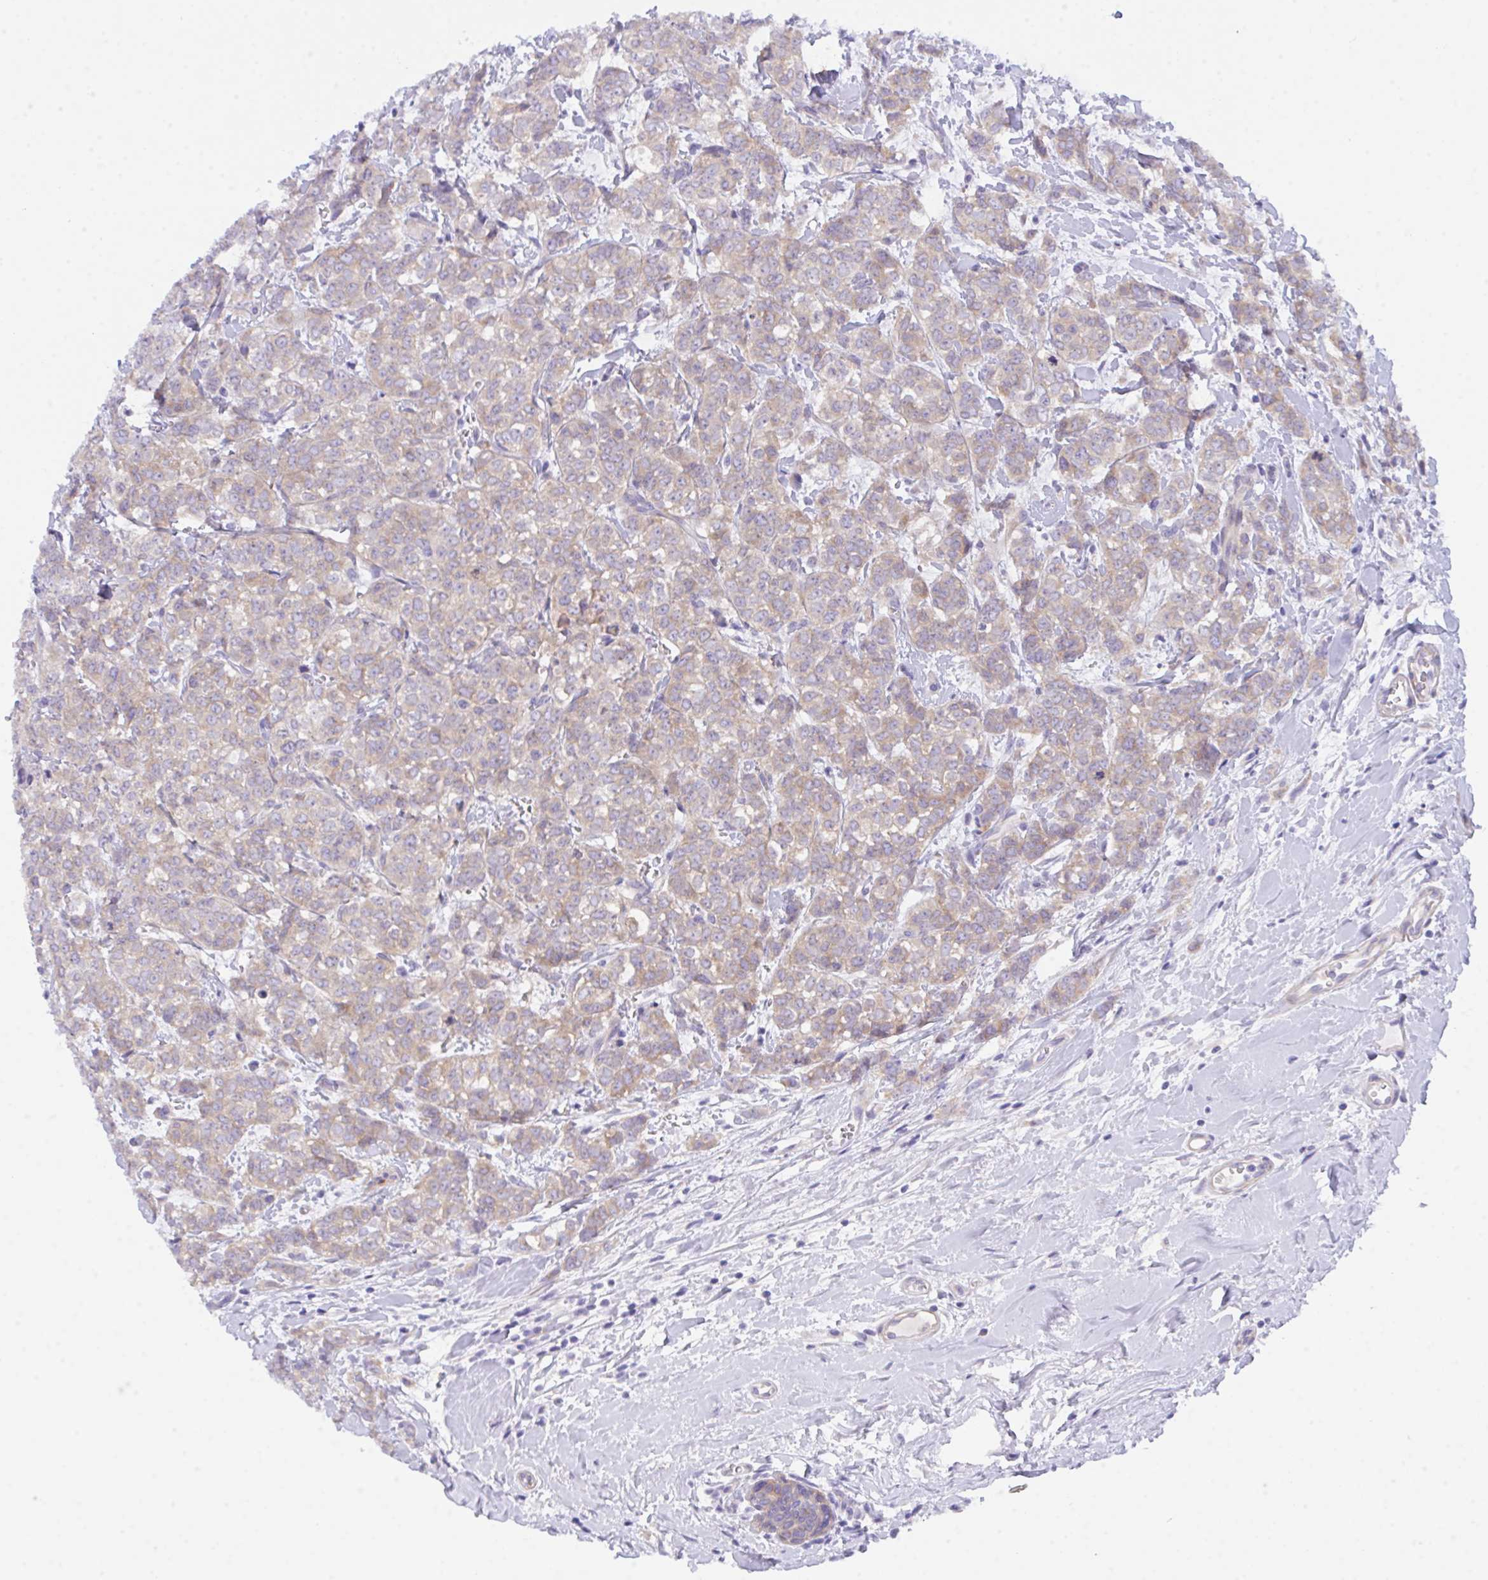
{"staining": {"intensity": "weak", "quantity": ">75%", "location": "cytoplasmic/membranous"}, "tissue": "breast cancer", "cell_type": "Tumor cells", "image_type": "cancer", "snomed": [{"axis": "morphology", "description": "Duct carcinoma"}, {"axis": "topography", "description": "Breast"}], "caption": "An image of breast intraductal carcinoma stained for a protein shows weak cytoplasmic/membranous brown staining in tumor cells. The staining was performed using DAB to visualize the protein expression in brown, while the nuclei were stained in blue with hematoxylin (Magnification: 20x).", "gene": "CEP170B", "patient": {"sex": "female", "age": 61}}